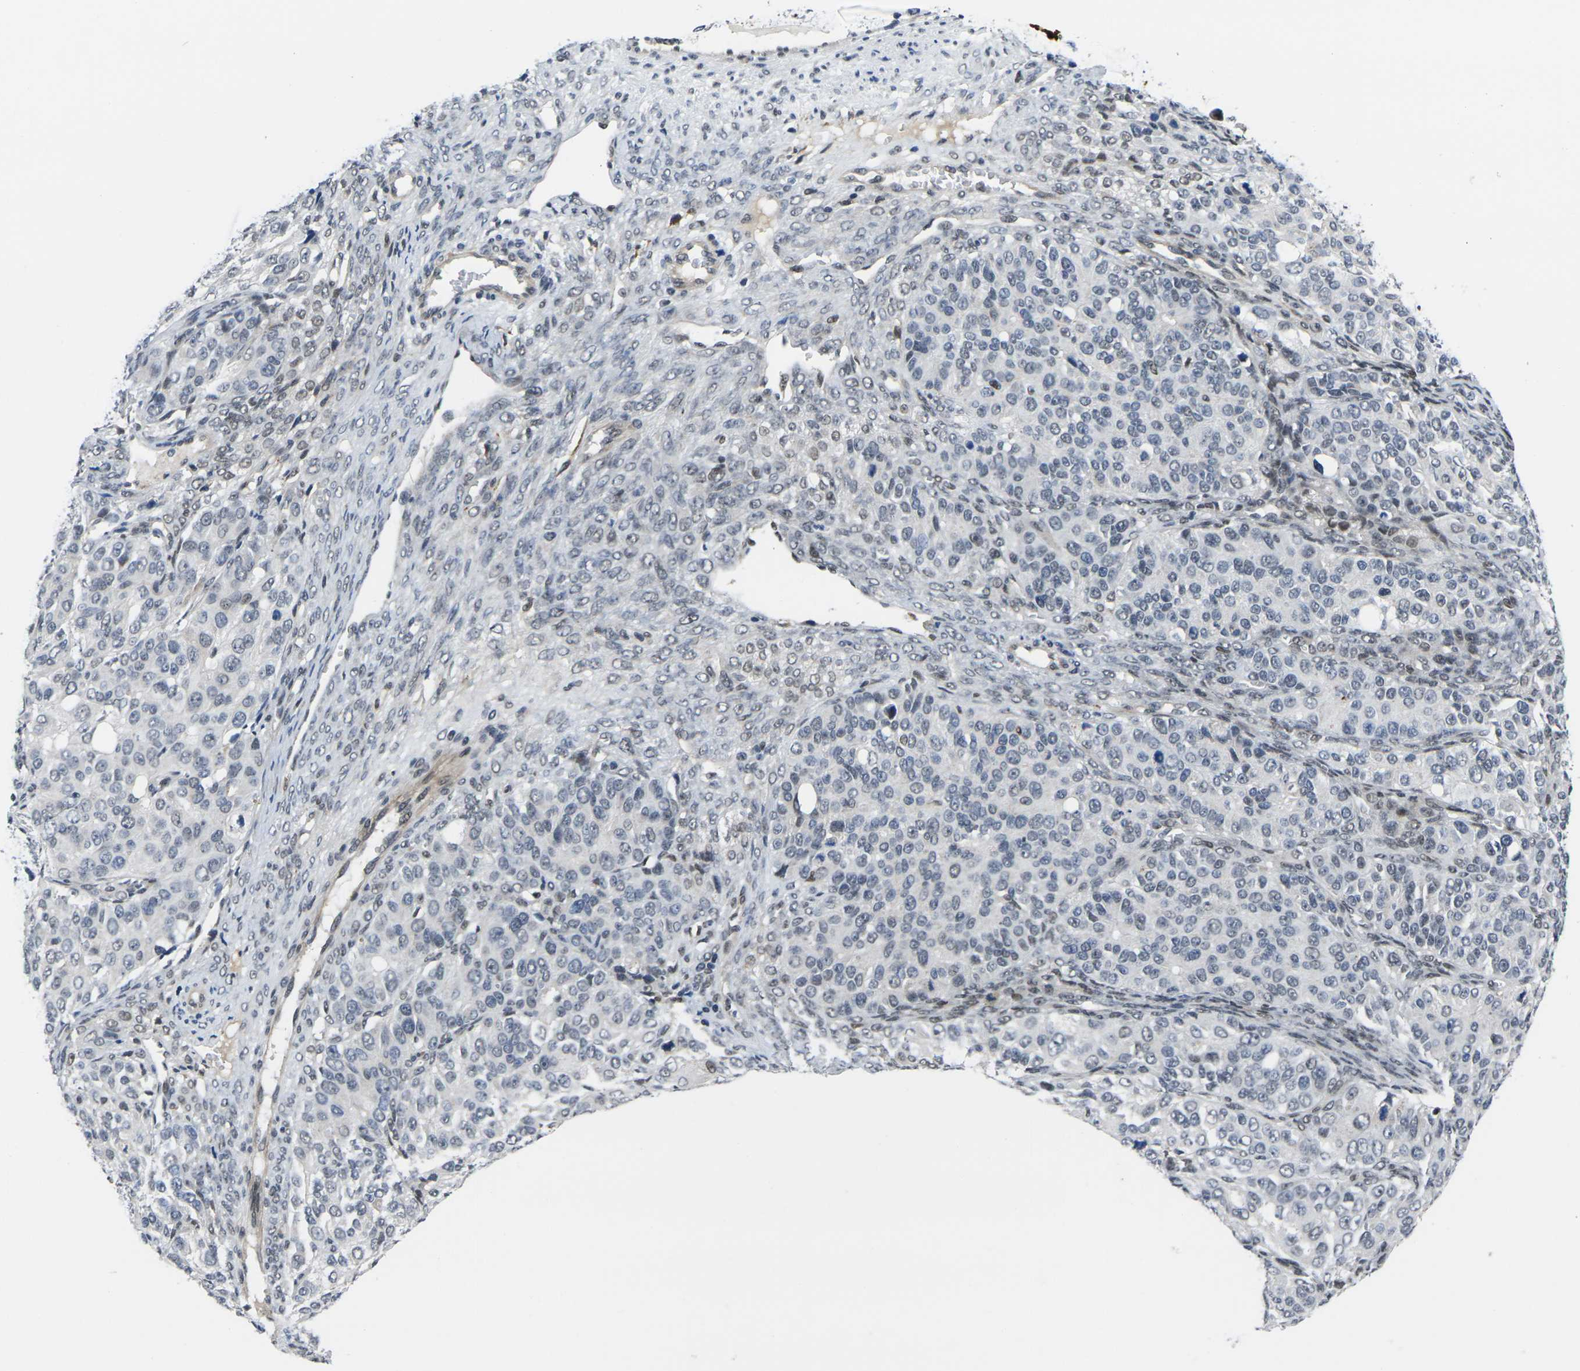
{"staining": {"intensity": "weak", "quantity": "<25%", "location": "nuclear"}, "tissue": "ovarian cancer", "cell_type": "Tumor cells", "image_type": "cancer", "snomed": [{"axis": "morphology", "description": "Carcinoma, endometroid"}, {"axis": "topography", "description": "Ovary"}], "caption": "This is an IHC image of ovarian cancer (endometroid carcinoma). There is no expression in tumor cells.", "gene": "RBM7", "patient": {"sex": "female", "age": 51}}